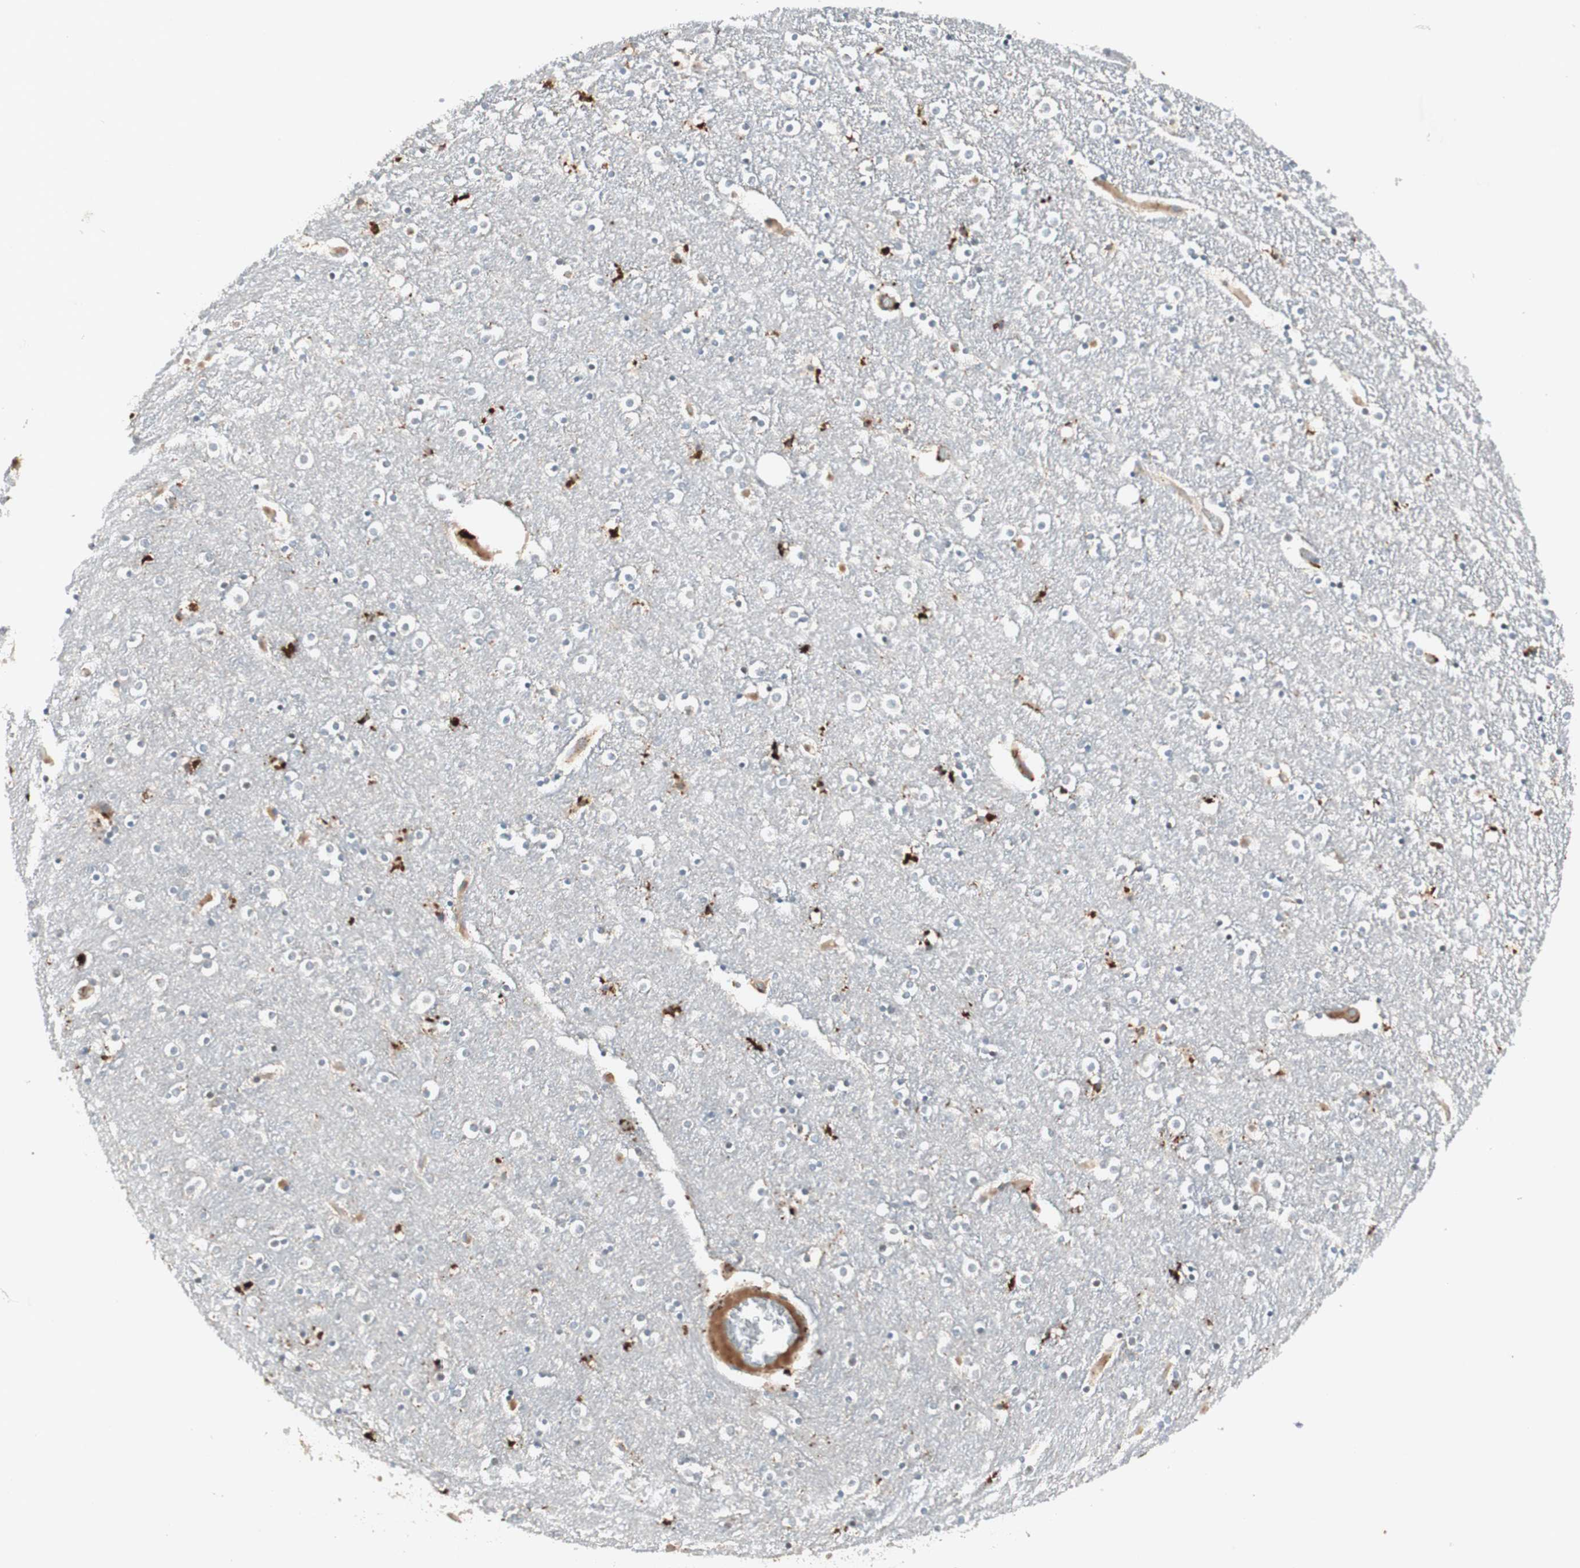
{"staining": {"intensity": "strong", "quantity": "25%-75%", "location": "cytoplasmic/membranous"}, "tissue": "caudate", "cell_type": "Glial cells", "image_type": "normal", "snomed": [{"axis": "morphology", "description": "Normal tissue, NOS"}, {"axis": "topography", "description": "Lateral ventricle wall"}], "caption": "Caudate stained with DAB immunohistochemistry (IHC) exhibits high levels of strong cytoplasmic/membranous staining in approximately 25%-75% of glial cells.", "gene": "FGFR4", "patient": {"sex": "female", "age": 54}}